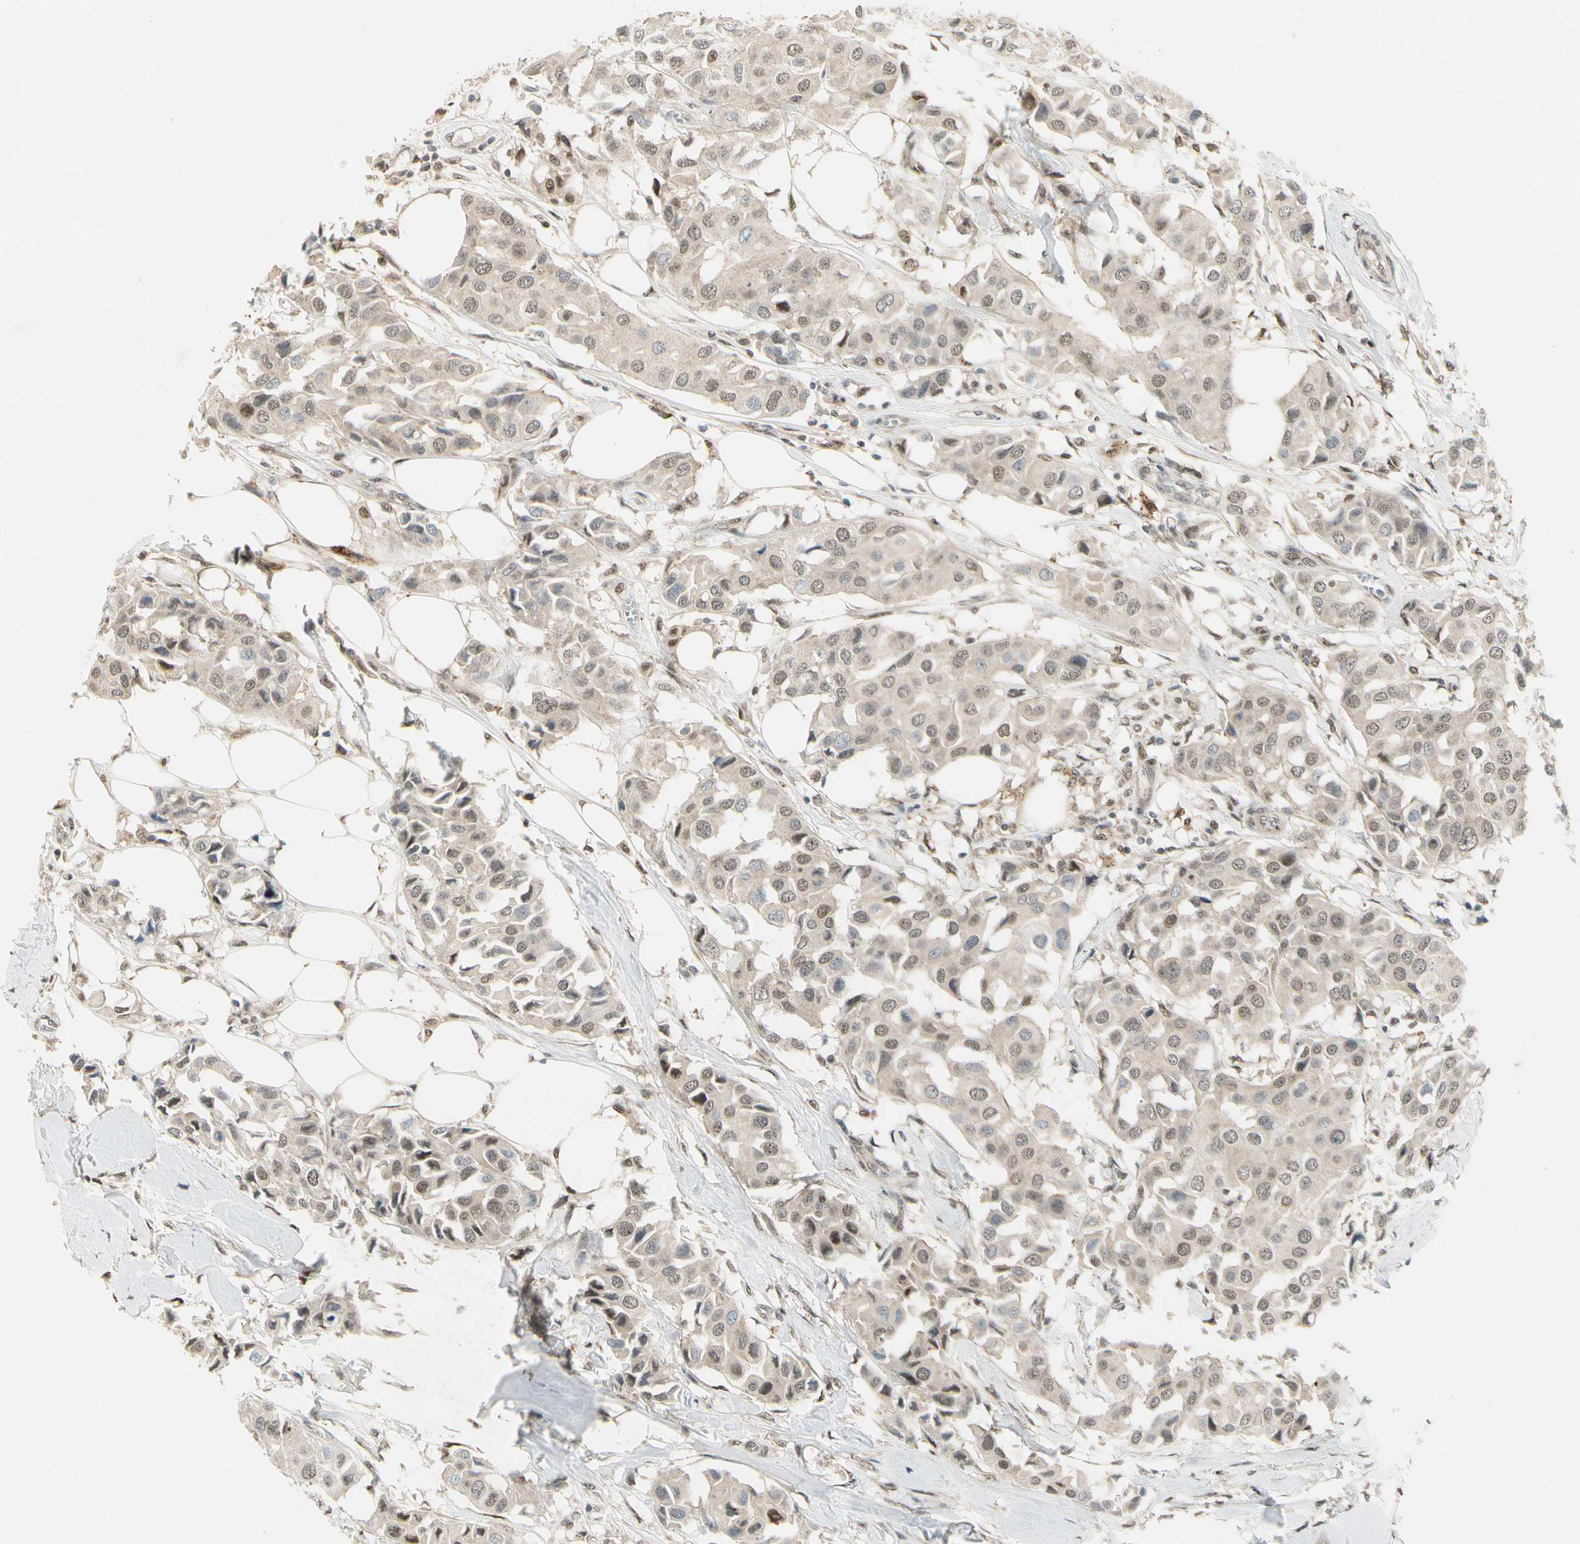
{"staining": {"intensity": "strong", "quantity": ">75%", "location": "cytoplasmic/membranous,nuclear"}, "tissue": "breast cancer", "cell_type": "Tumor cells", "image_type": "cancer", "snomed": [{"axis": "morphology", "description": "Duct carcinoma"}, {"axis": "topography", "description": "Breast"}], "caption": "High-power microscopy captured an IHC micrograph of breast cancer (invasive ductal carcinoma), revealing strong cytoplasmic/membranous and nuclear positivity in about >75% of tumor cells.", "gene": "GTF3A", "patient": {"sex": "female", "age": 80}}